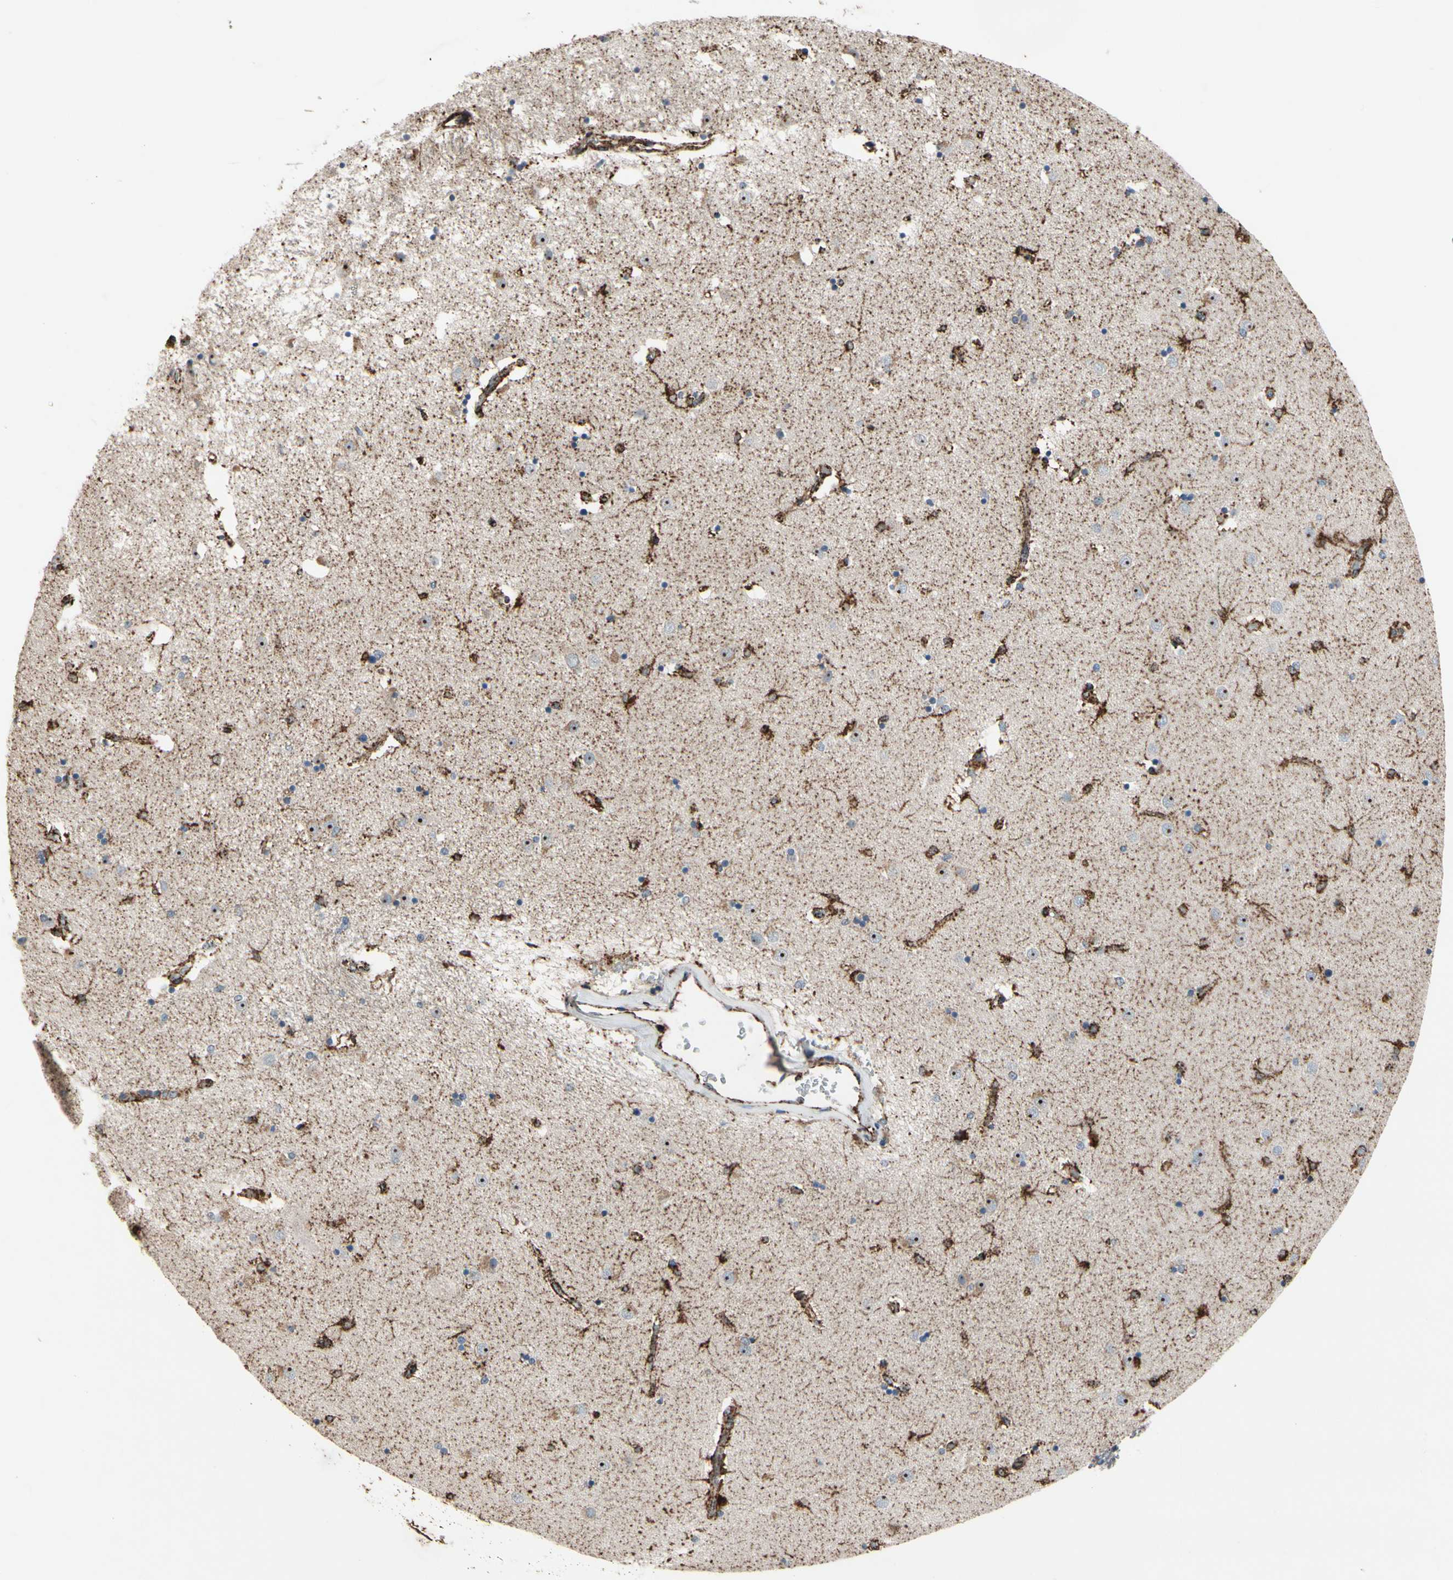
{"staining": {"intensity": "weak", "quantity": ">75%", "location": "cytoplasmic/membranous"}, "tissue": "caudate", "cell_type": "Glial cells", "image_type": "normal", "snomed": [{"axis": "morphology", "description": "Normal tissue, NOS"}, {"axis": "topography", "description": "Lateral ventricle wall"}], "caption": "Human caudate stained for a protein (brown) demonstrates weak cytoplasmic/membranous positive positivity in about >75% of glial cells.", "gene": "CPT1A", "patient": {"sex": "female", "age": 54}}